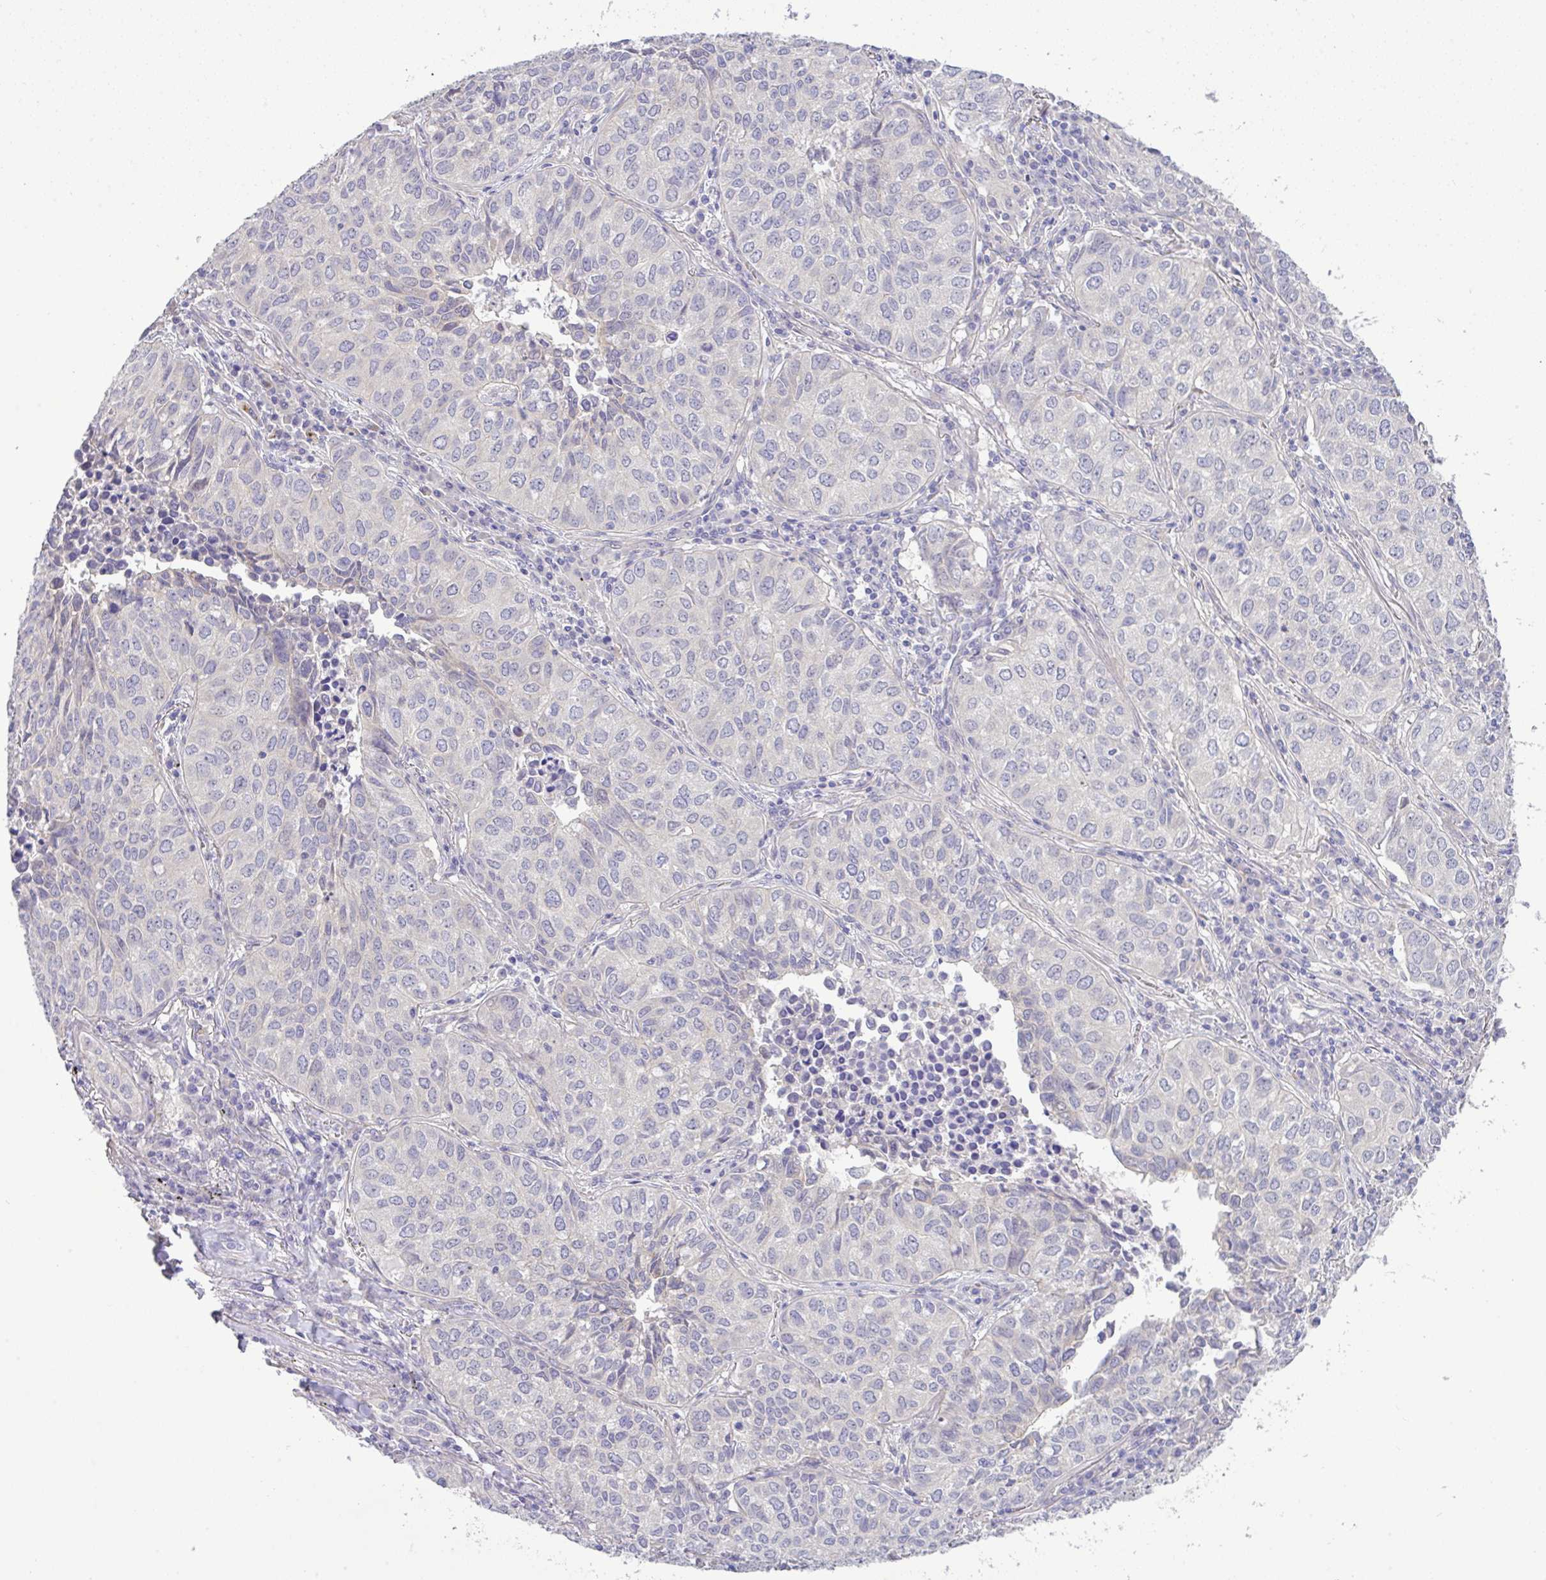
{"staining": {"intensity": "negative", "quantity": "none", "location": "none"}, "tissue": "lung cancer", "cell_type": "Tumor cells", "image_type": "cancer", "snomed": [{"axis": "morphology", "description": "Adenocarcinoma, NOS"}, {"axis": "topography", "description": "Lung"}], "caption": "A high-resolution image shows immunohistochemistry staining of lung adenocarcinoma, which exhibits no significant staining in tumor cells. (Immunohistochemistry, brightfield microscopy, high magnification).", "gene": "EPN3", "patient": {"sex": "female", "age": 50}}